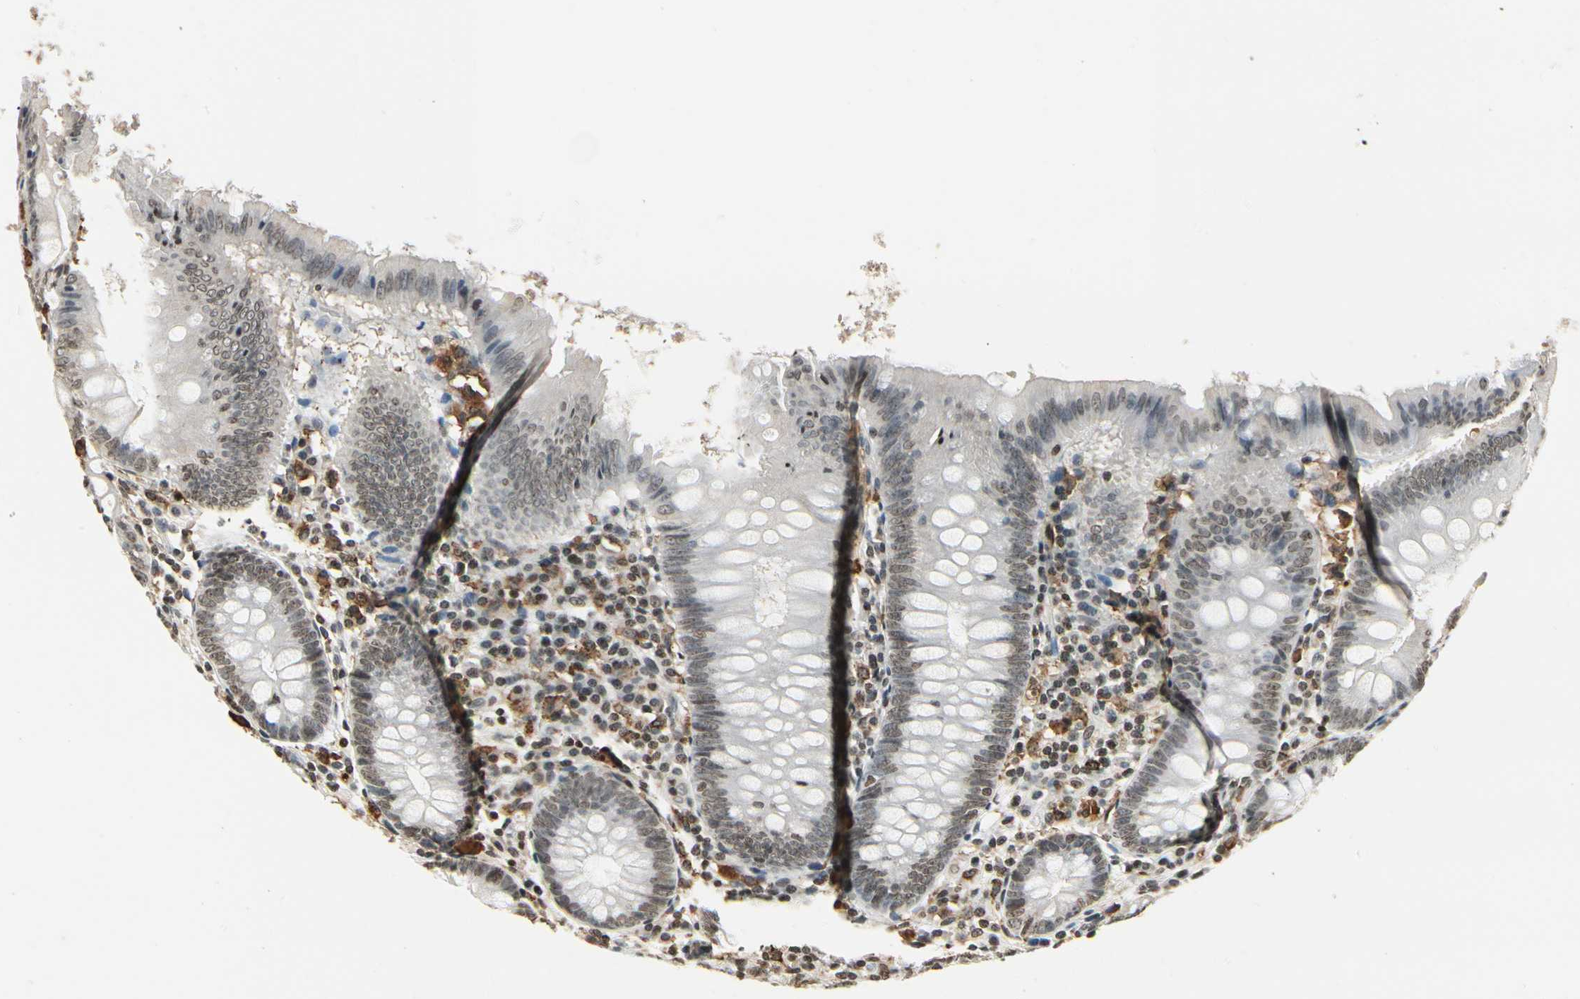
{"staining": {"intensity": "weak", "quantity": ">75%", "location": "nuclear"}, "tissue": "appendix", "cell_type": "Glandular cells", "image_type": "normal", "snomed": [{"axis": "morphology", "description": "Normal tissue, NOS"}, {"axis": "topography", "description": "Appendix"}], "caption": "This is an image of IHC staining of unremarkable appendix, which shows weak expression in the nuclear of glandular cells.", "gene": "FER", "patient": {"sex": "female", "age": 82}}